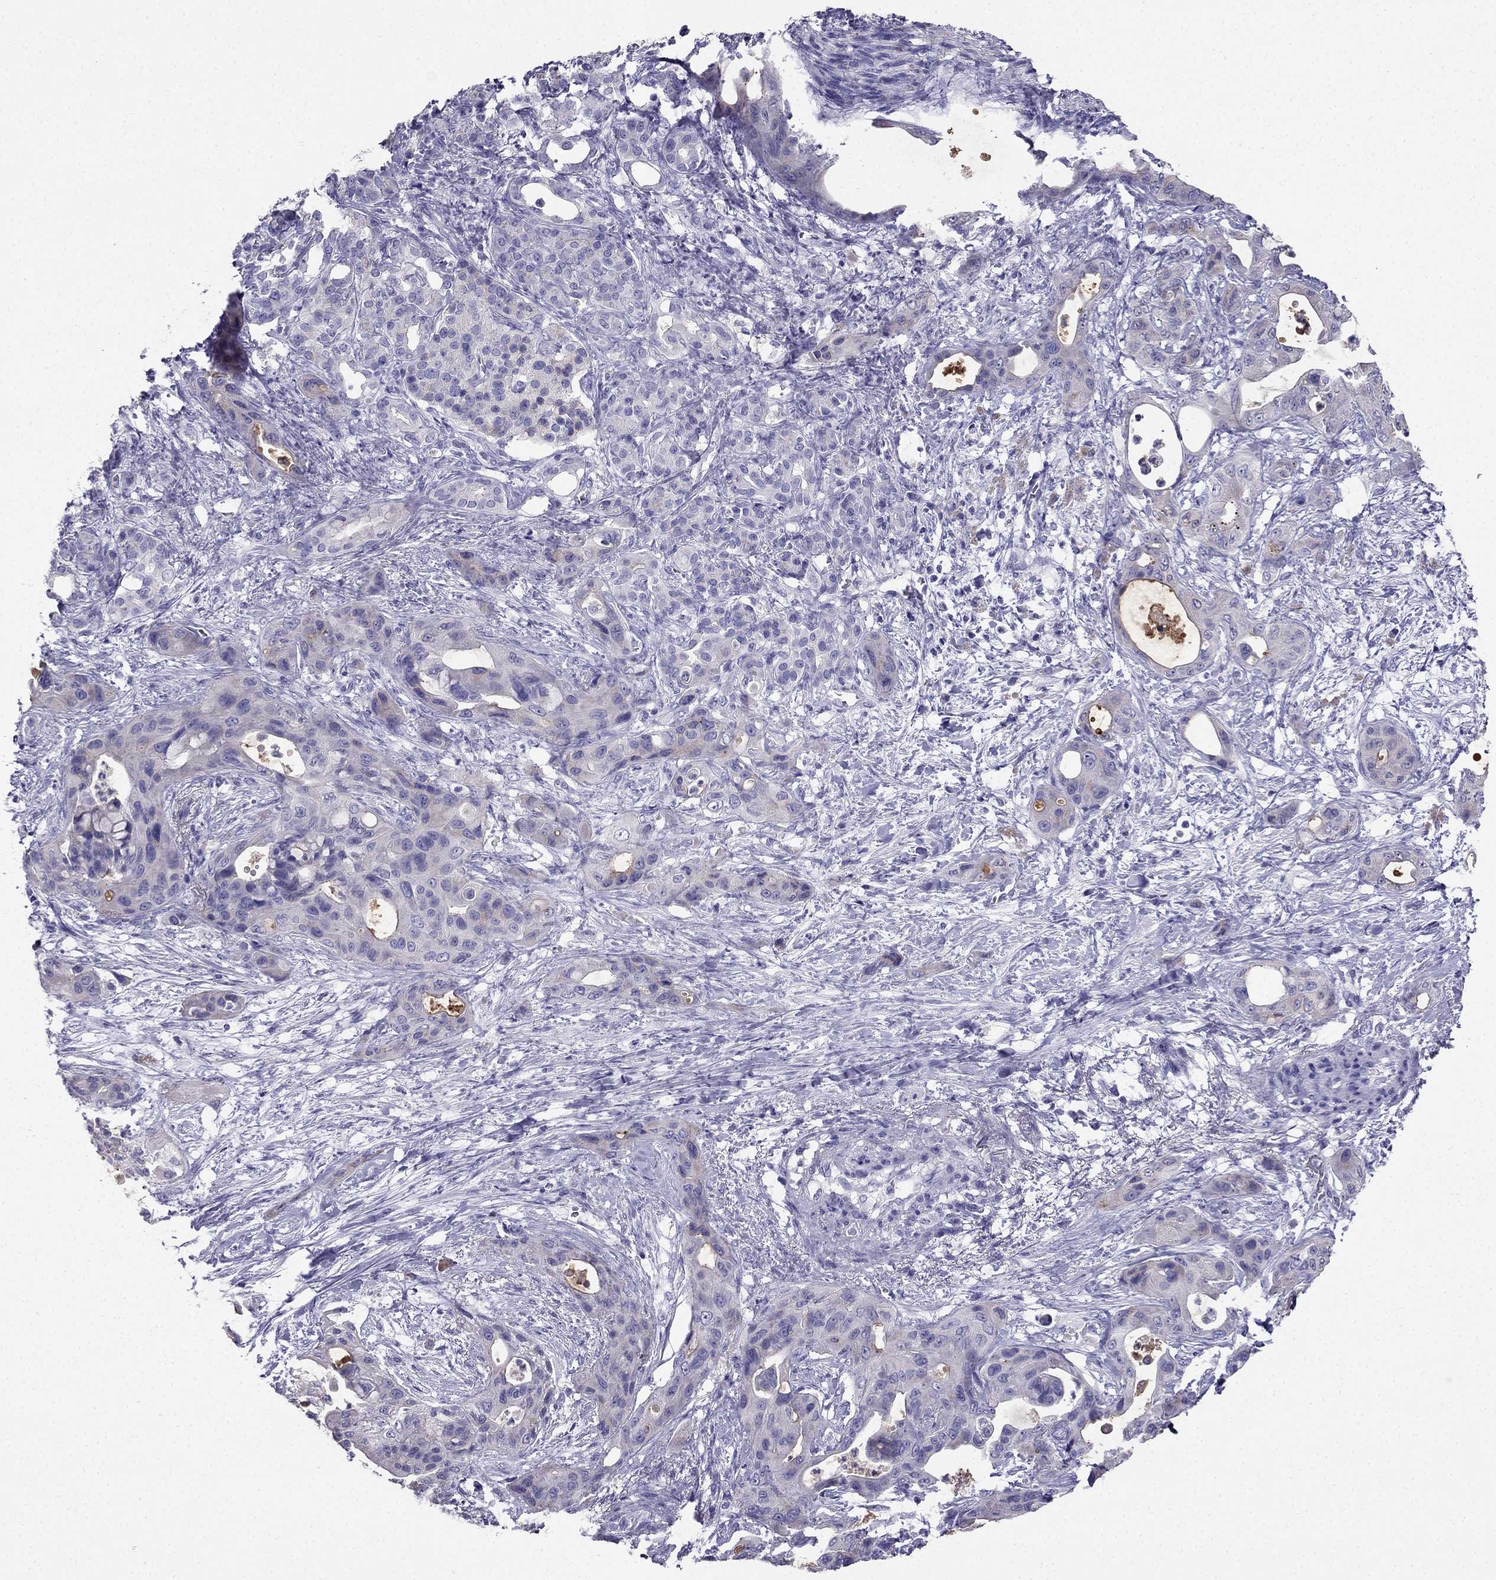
{"staining": {"intensity": "negative", "quantity": "none", "location": "none"}, "tissue": "pancreatic cancer", "cell_type": "Tumor cells", "image_type": "cancer", "snomed": [{"axis": "morphology", "description": "Adenocarcinoma, NOS"}, {"axis": "topography", "description": "Pancreas"}], "caption": "DAB immunohistochemical staining of pancreatic adenocarcinoma exhibits no significant positivity in tumor cells.", "gene": "PTH", "patient": {"sex": "male", "age": 71}}